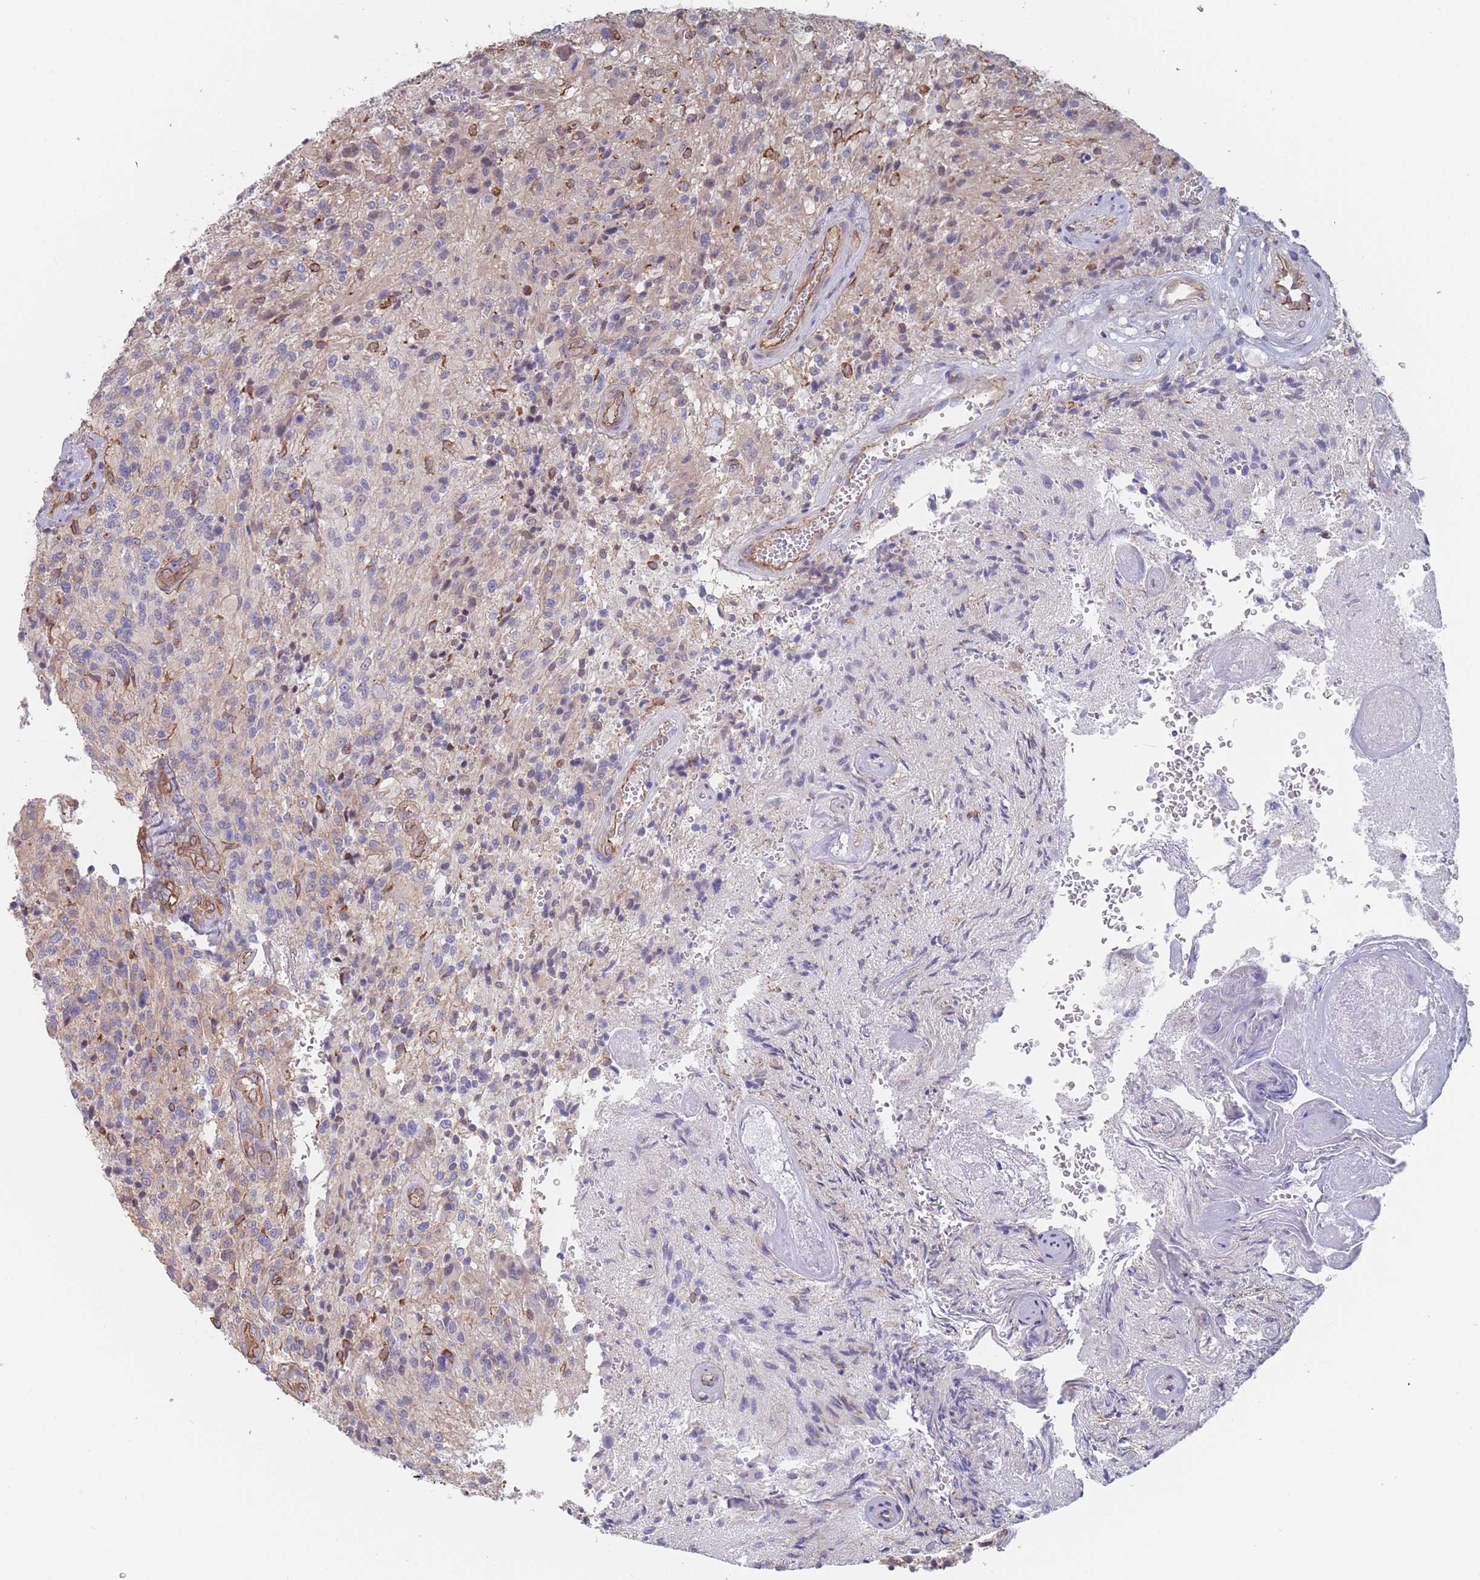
{"staining": {"intensity": "negative", "quantity": "none", "location": "none"}, "tissue": "glioma", "cell_type": "Tumor cells", "image_type": "cancer", "snomed": [{"axis": "morphology", "description": "Normal tissue, NOS"}, {"axis": "morphology", "description": "Glioma, malignant, High grade"}, {"axis": "topography", "description": "Cerebral cortex"}], "caption": "Immunohistochemistry (IHC) histopathology image of neoplastic tissue: human glioma stained with DAB exhibits no significant protein expression in tumor cells.", "gene": "SLC1A6", "patient": {"sex": "male", "age": 56}}